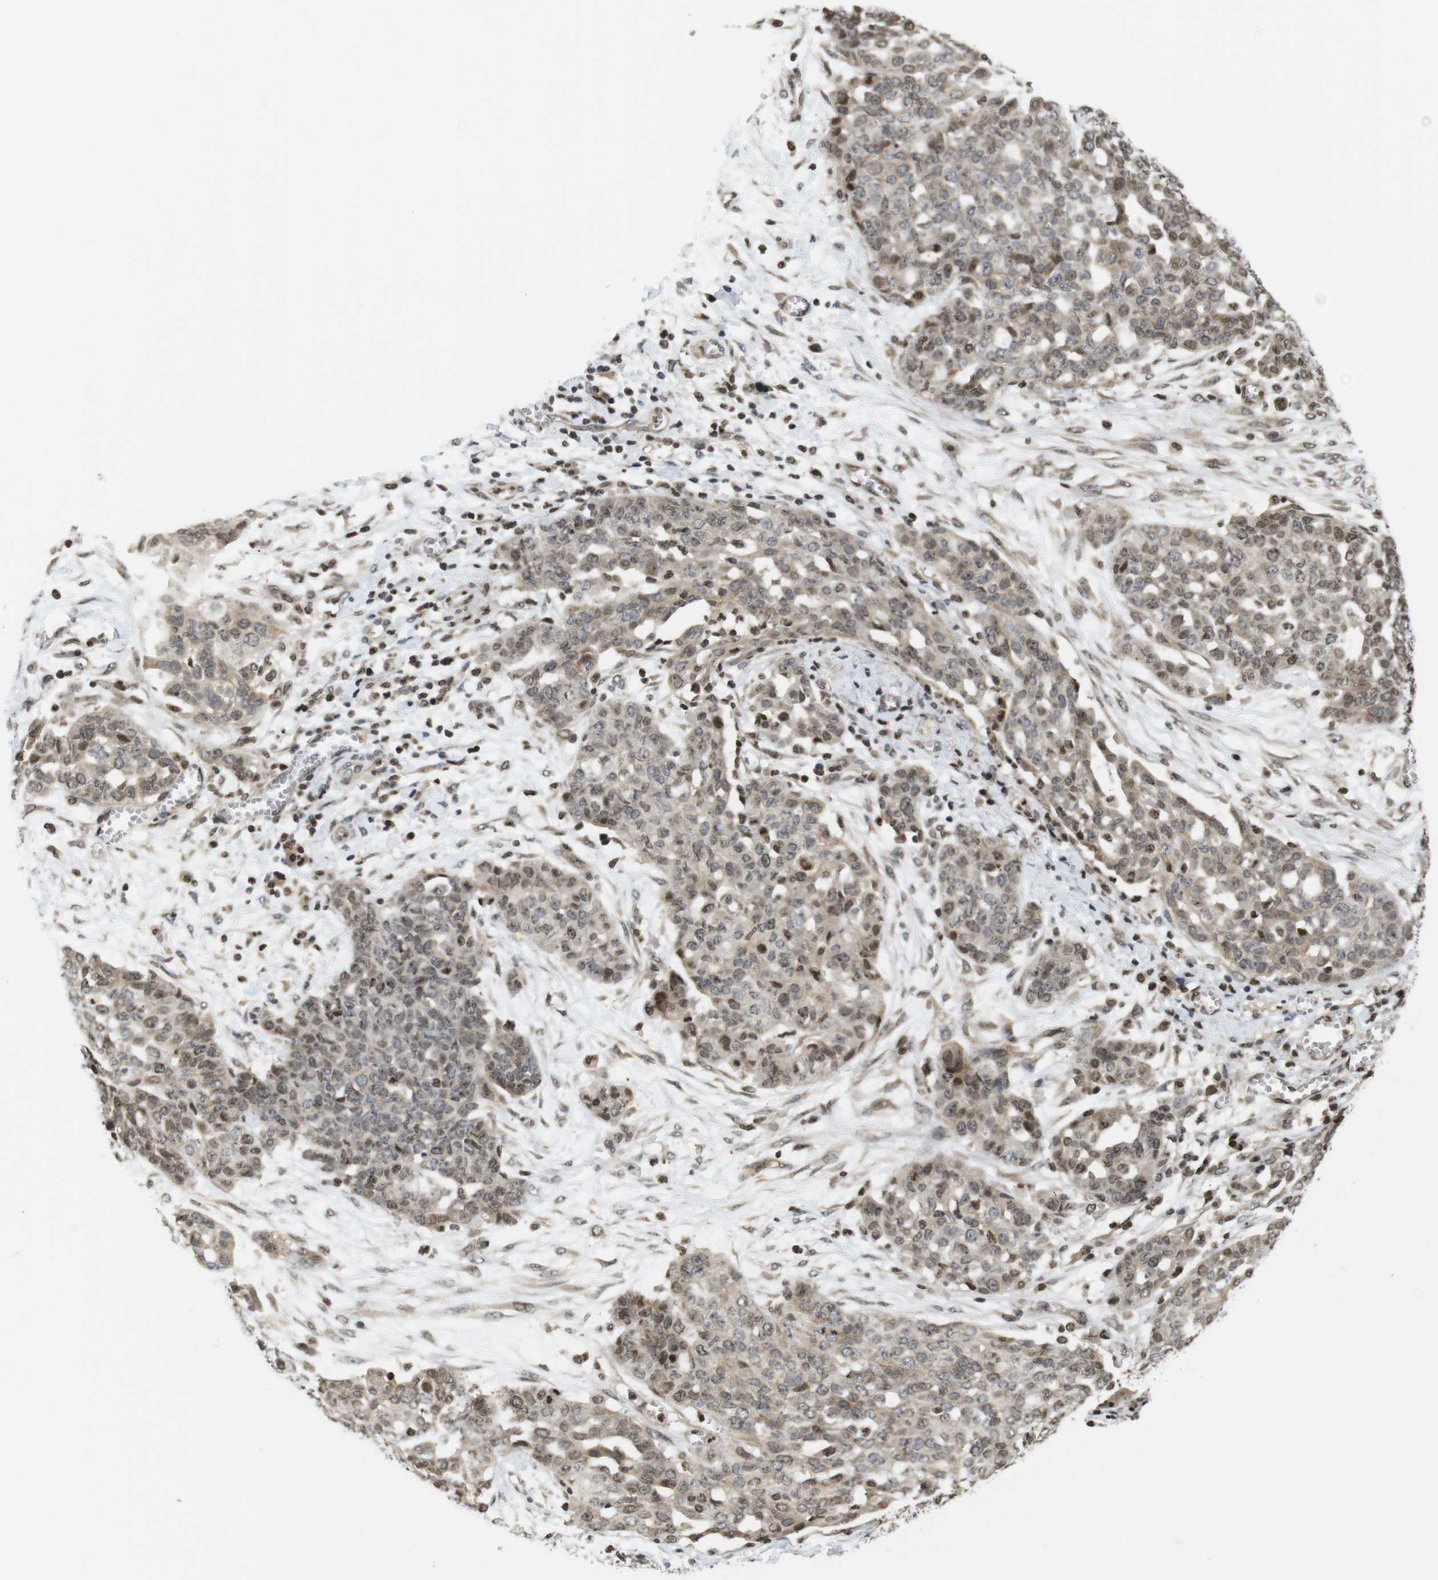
{"staining": {"intensity": "weak", "quantity": "25%-75%", "location": "cytoplasmic/membranous,nuclear"}, "tissue": "ovarian cancer", "cell_type": "Tumor cells", "image_type": "cancer", "snomed": [{"axis": "morphology", "description": "Cystadenocarcinoma, serous, NOS"}, {"axis": "topography", "description": "Soft tissue"}, {"axis": "topography", "description": "Ovary"}], "caption": "A photomicrograph showing weak cytoplasmic/membranous and nuclear expression in approximately 25%-75% of tumor cells in ovarian cancer (serous cystadenocarcinoma), as visualized by brown immunohistochemical staining.", "gene": "MBD1", "patient": {"sex": "female", "age": 57}}